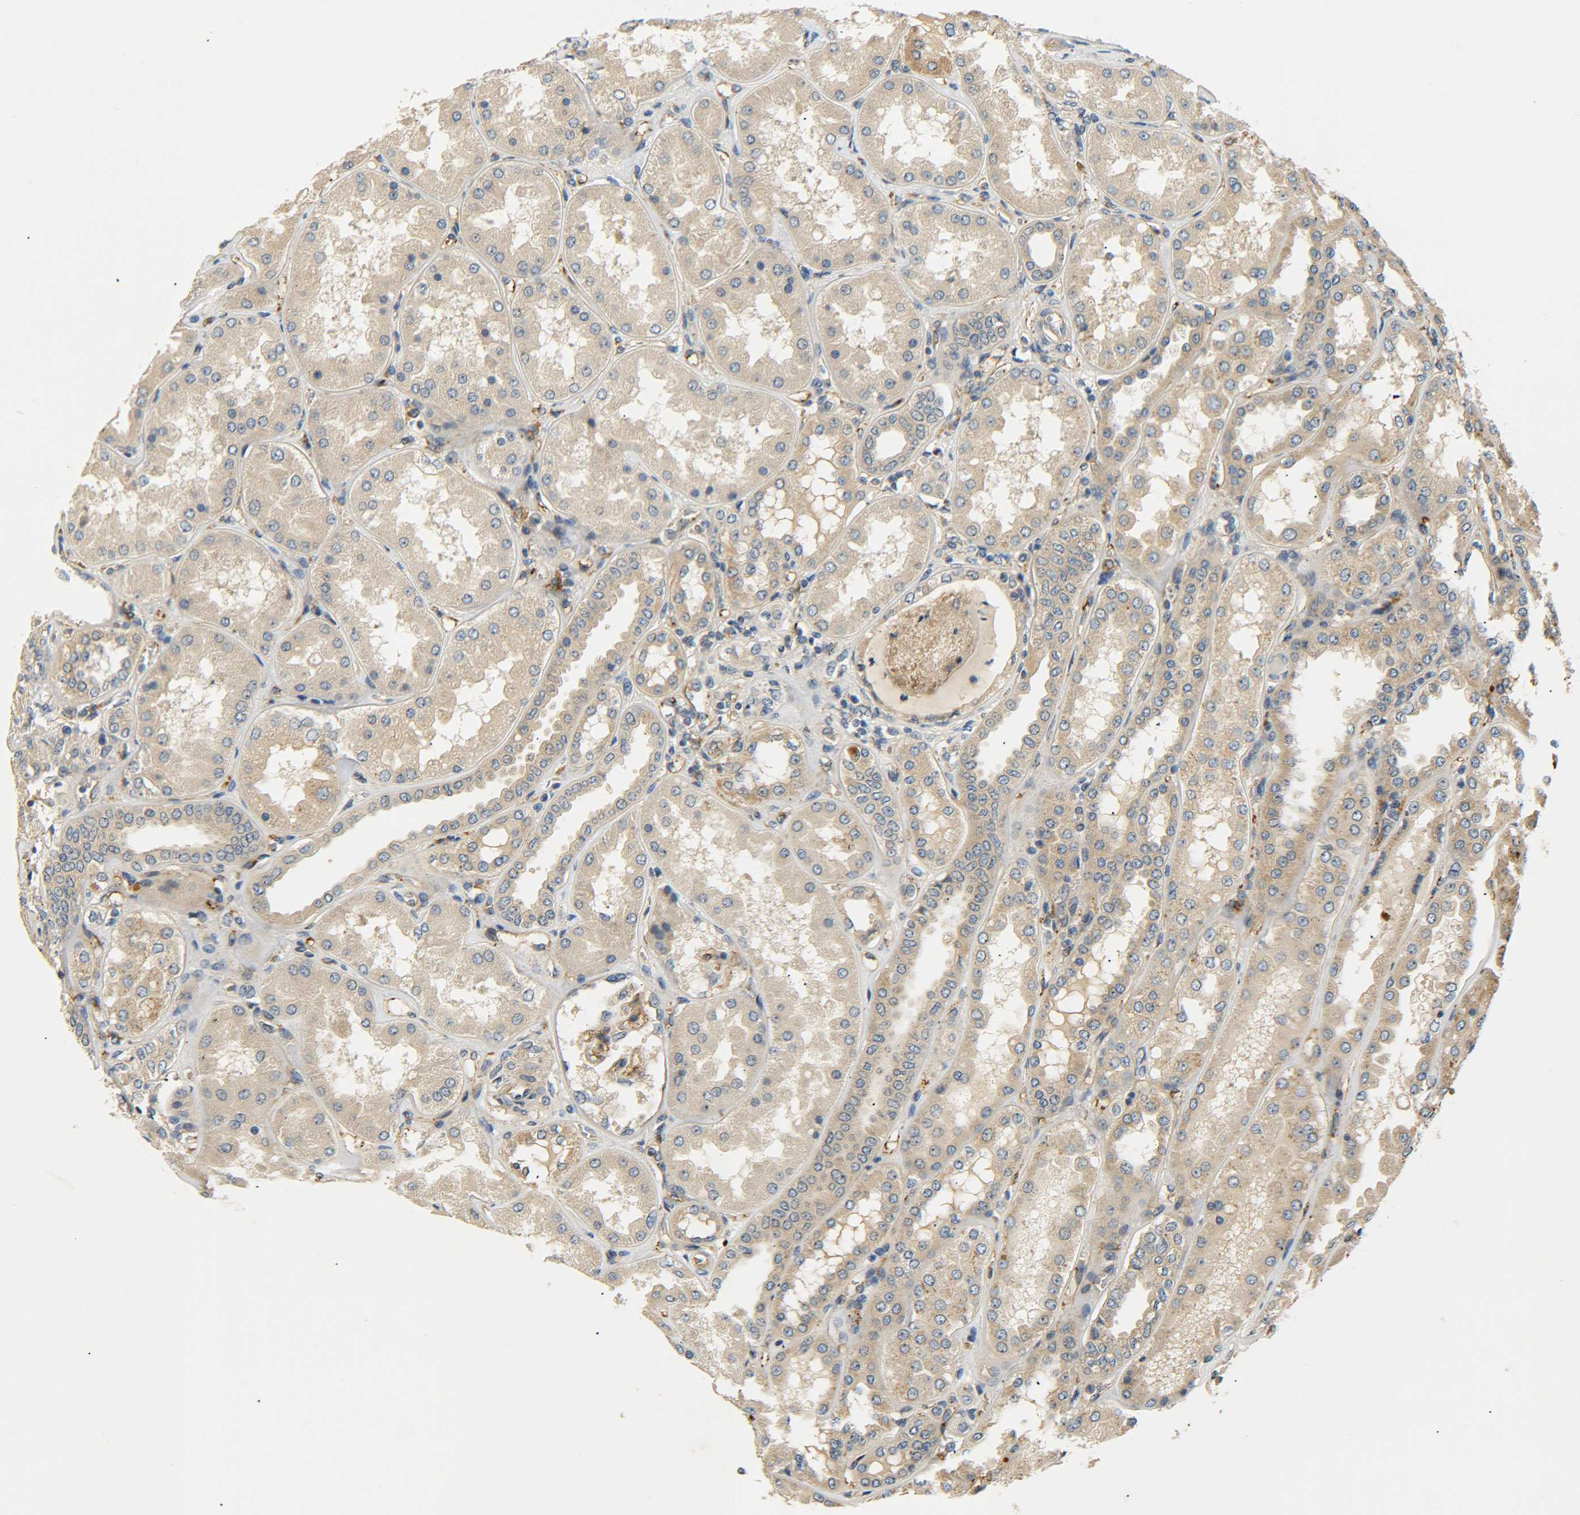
{"staining": {"intensity": "moderate", "quantity": ">75%", "location": "cytoplasmic/membranous"}, "tissue": "kidney", "cell_type": "Cells in glomeruli", "image_type": "normal", "snomed": [{"axis": "morphology", "description": "Normal tissue, NOS"}, {"axis": "topography", "description": "Kidney"}], "caption": "Human kidney stained with a brown dye shows moderate cytoplasmic/membranous positive positivity in approximately >75% of cells in glomeruli.", "gene": "LRCH3", "patient": {"sex": "female", "age": 56}}